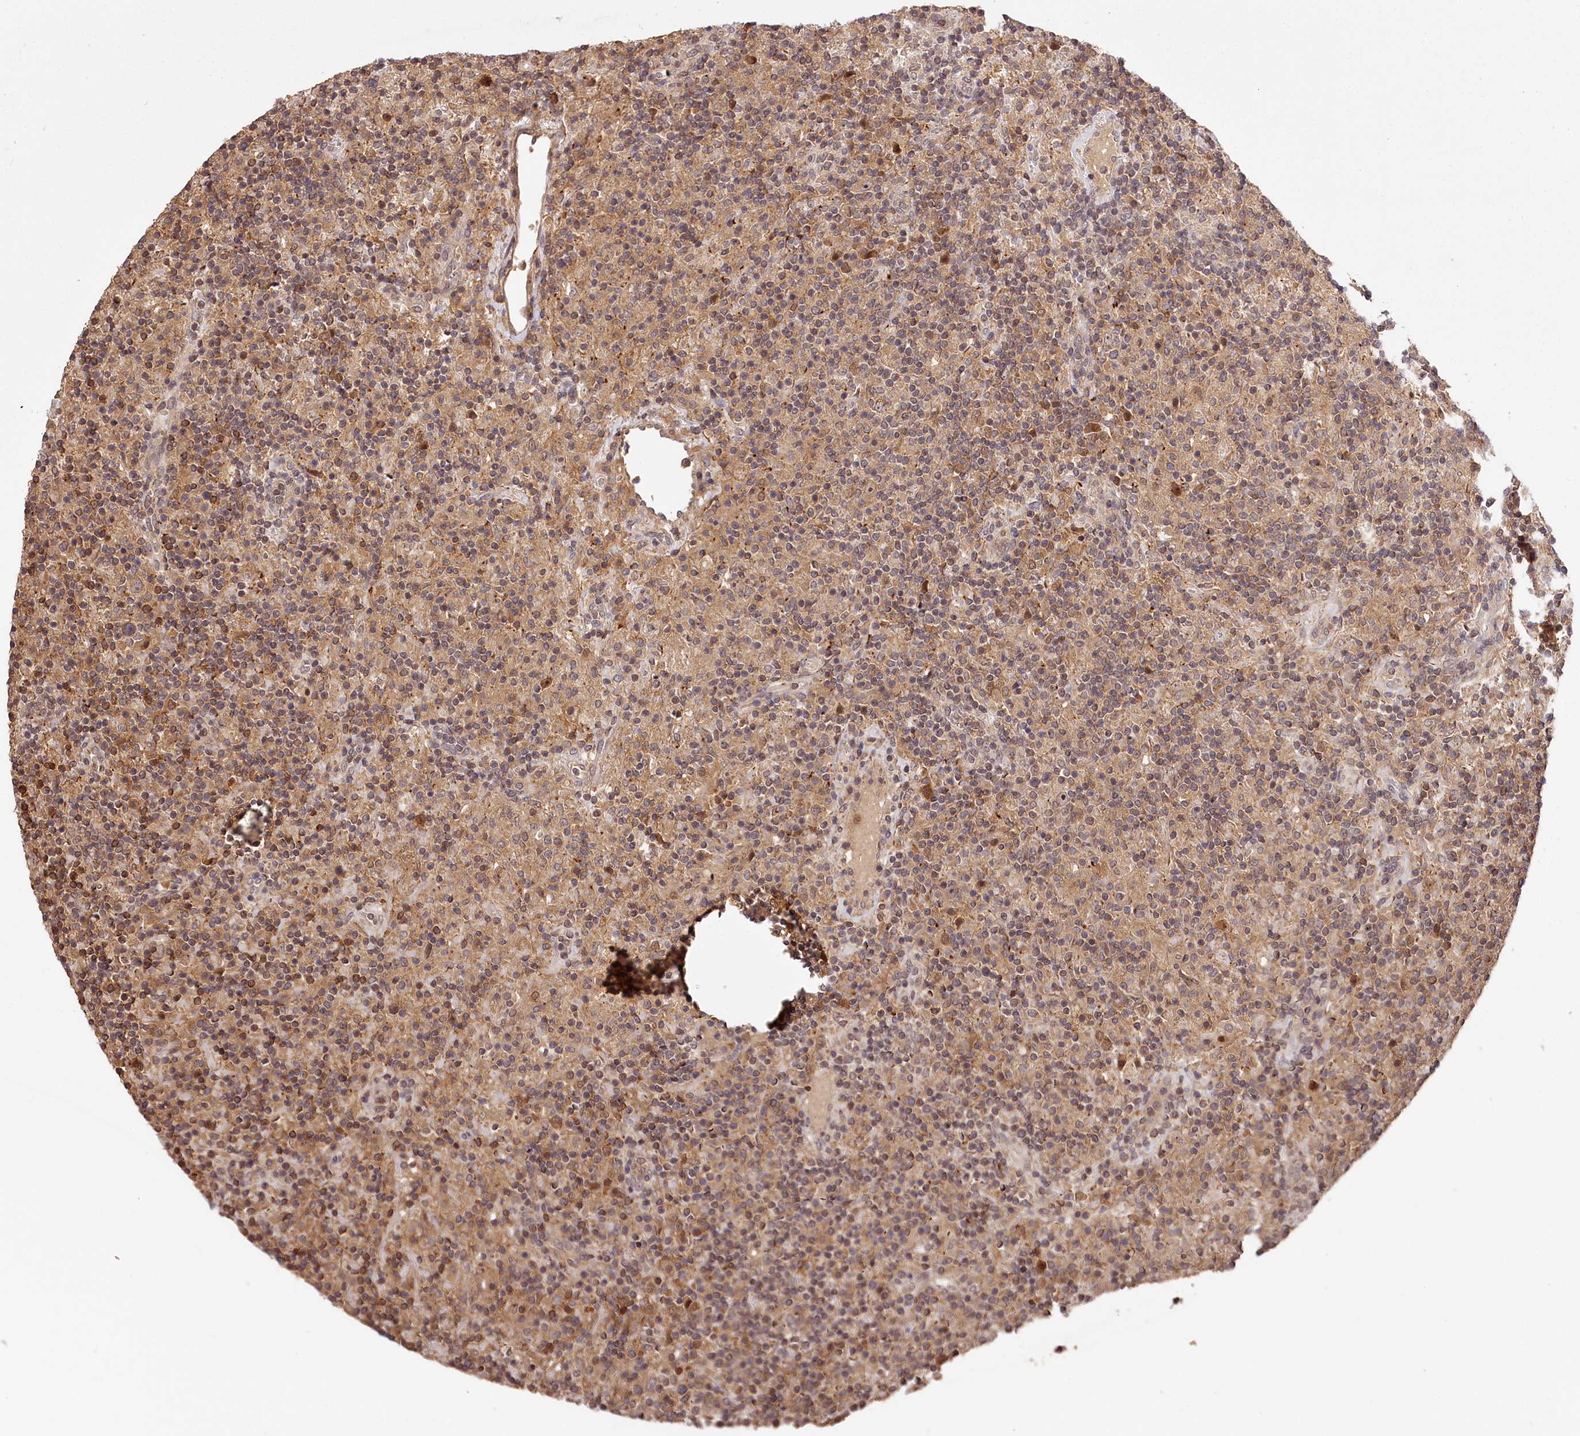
{"staining": {"intensity": "weak", "quantity": ">75%", "location": "cytoplasmic/membranous"}, "tissue": "lymphoma", "cell_type": "Tumor cells", "image_type": "cancer", "snomed": [{"axis": "morphology", "description": "Hodgkin's disease, NOS"}, {"axis": "topography", "description": "Lymph node"}], "caption": "Protein staining by IHC reveals weak cytoplasmic/membranous staining in approximately >75% of tumor cells in Hodgkin's disease.", "gene": "TTC12", "patient": {"sex": "male", "age": 70}}